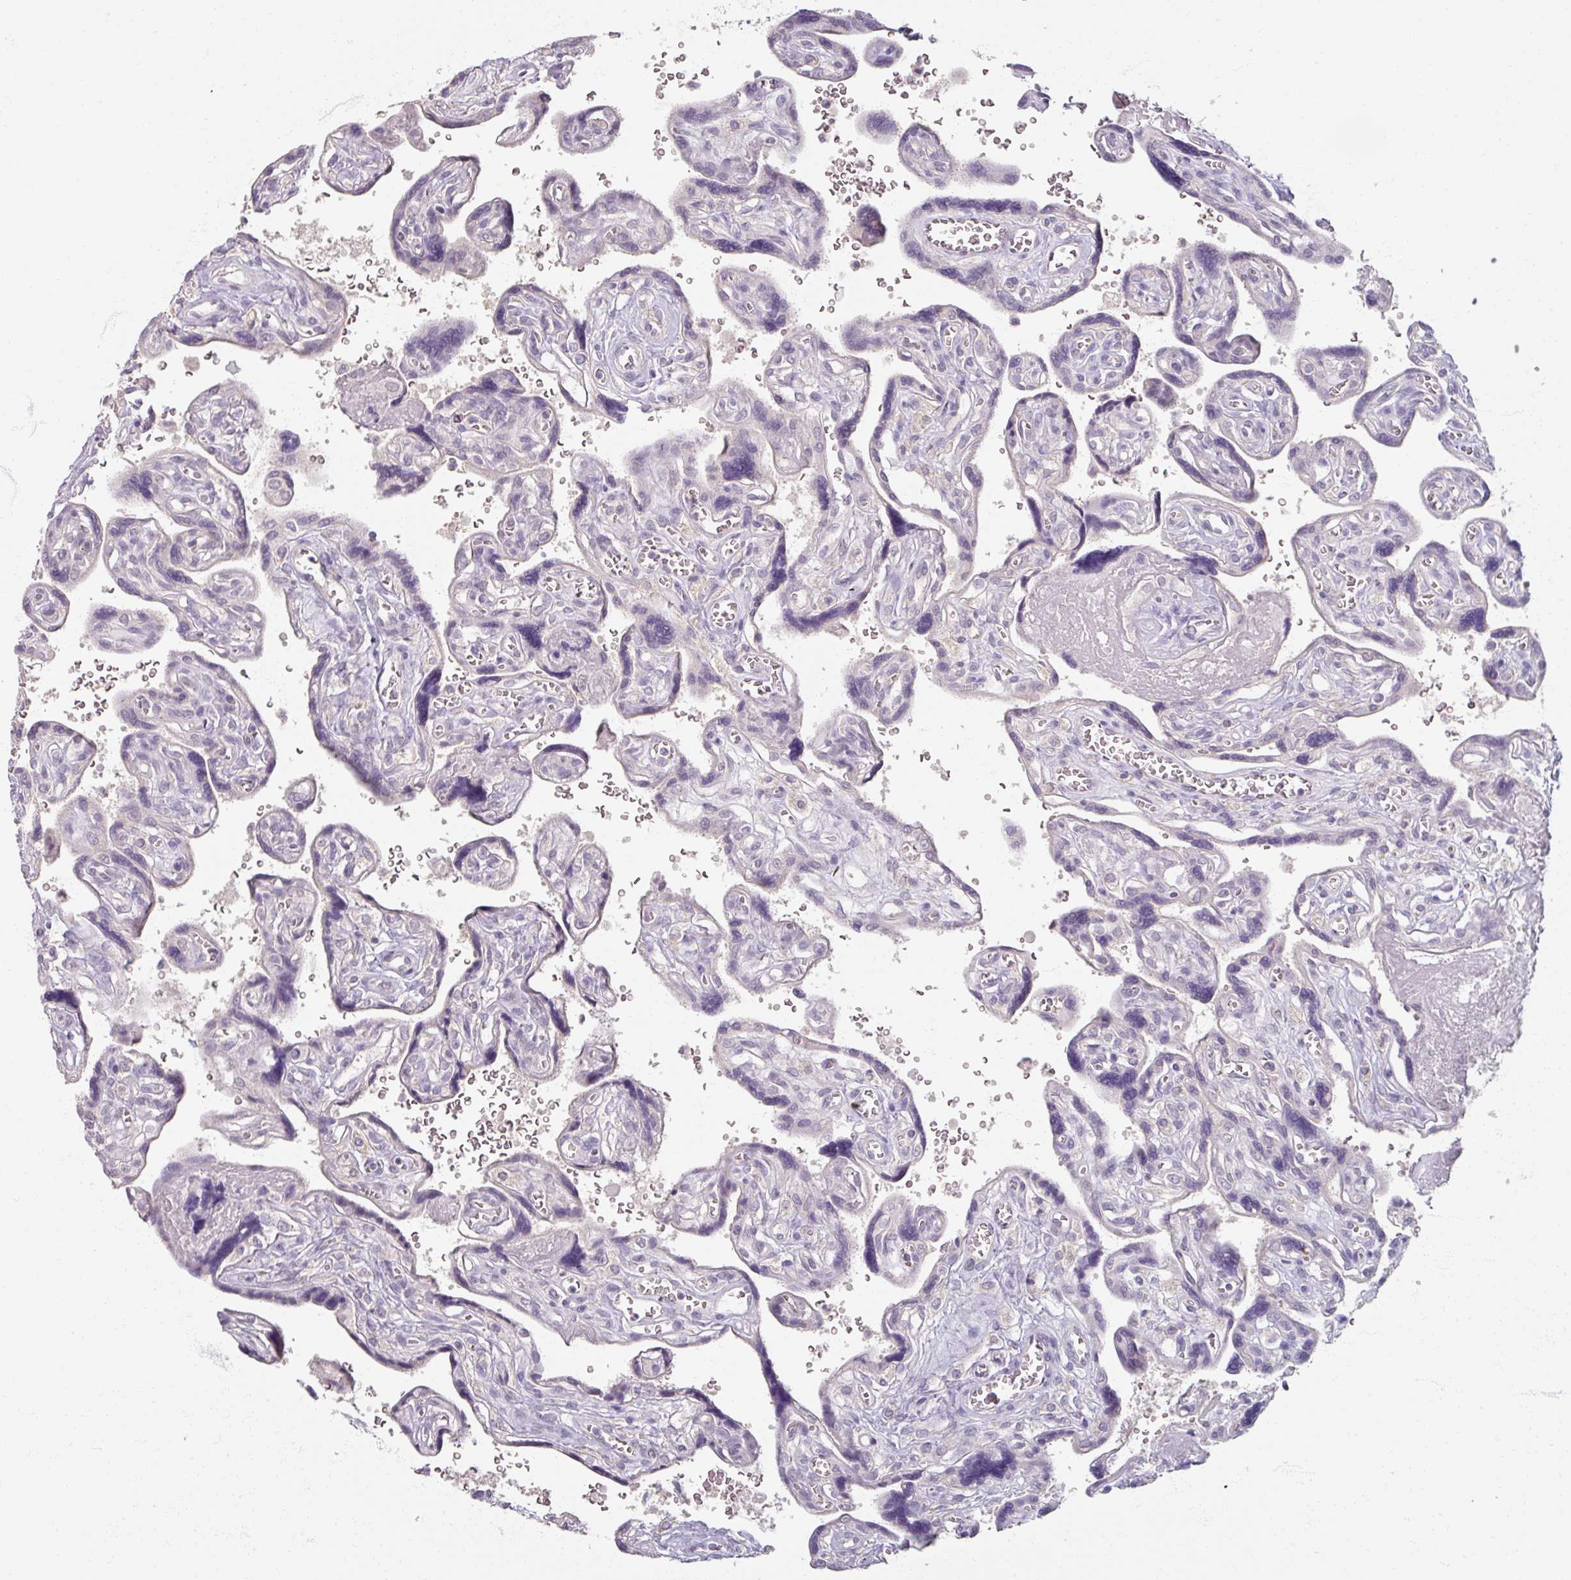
{"staining": {"intensity": "negative", "quantity": "none", "location": "none"}, "tissue": "placenta", "cell_type": "Decidual cells", "image_type": "normal", "snomed": [{"axis": "morphology", "description": "Normal tissue, NOS"}, {"axis": "topography", "description": "Placenta"}], "caption": "This is a histopathology image of immunohistochemistry (IHC) staining of unremarkable placenta, which shows no expression in decidual cells. Brightfield microscopy of IHC stained with DAB (3,3'-diaminobenzidine) (brown) and hematoxylin (blue), captured at high magnification.", "gene": "SOX11", "patient": {"sex": "female", "age": 39}}